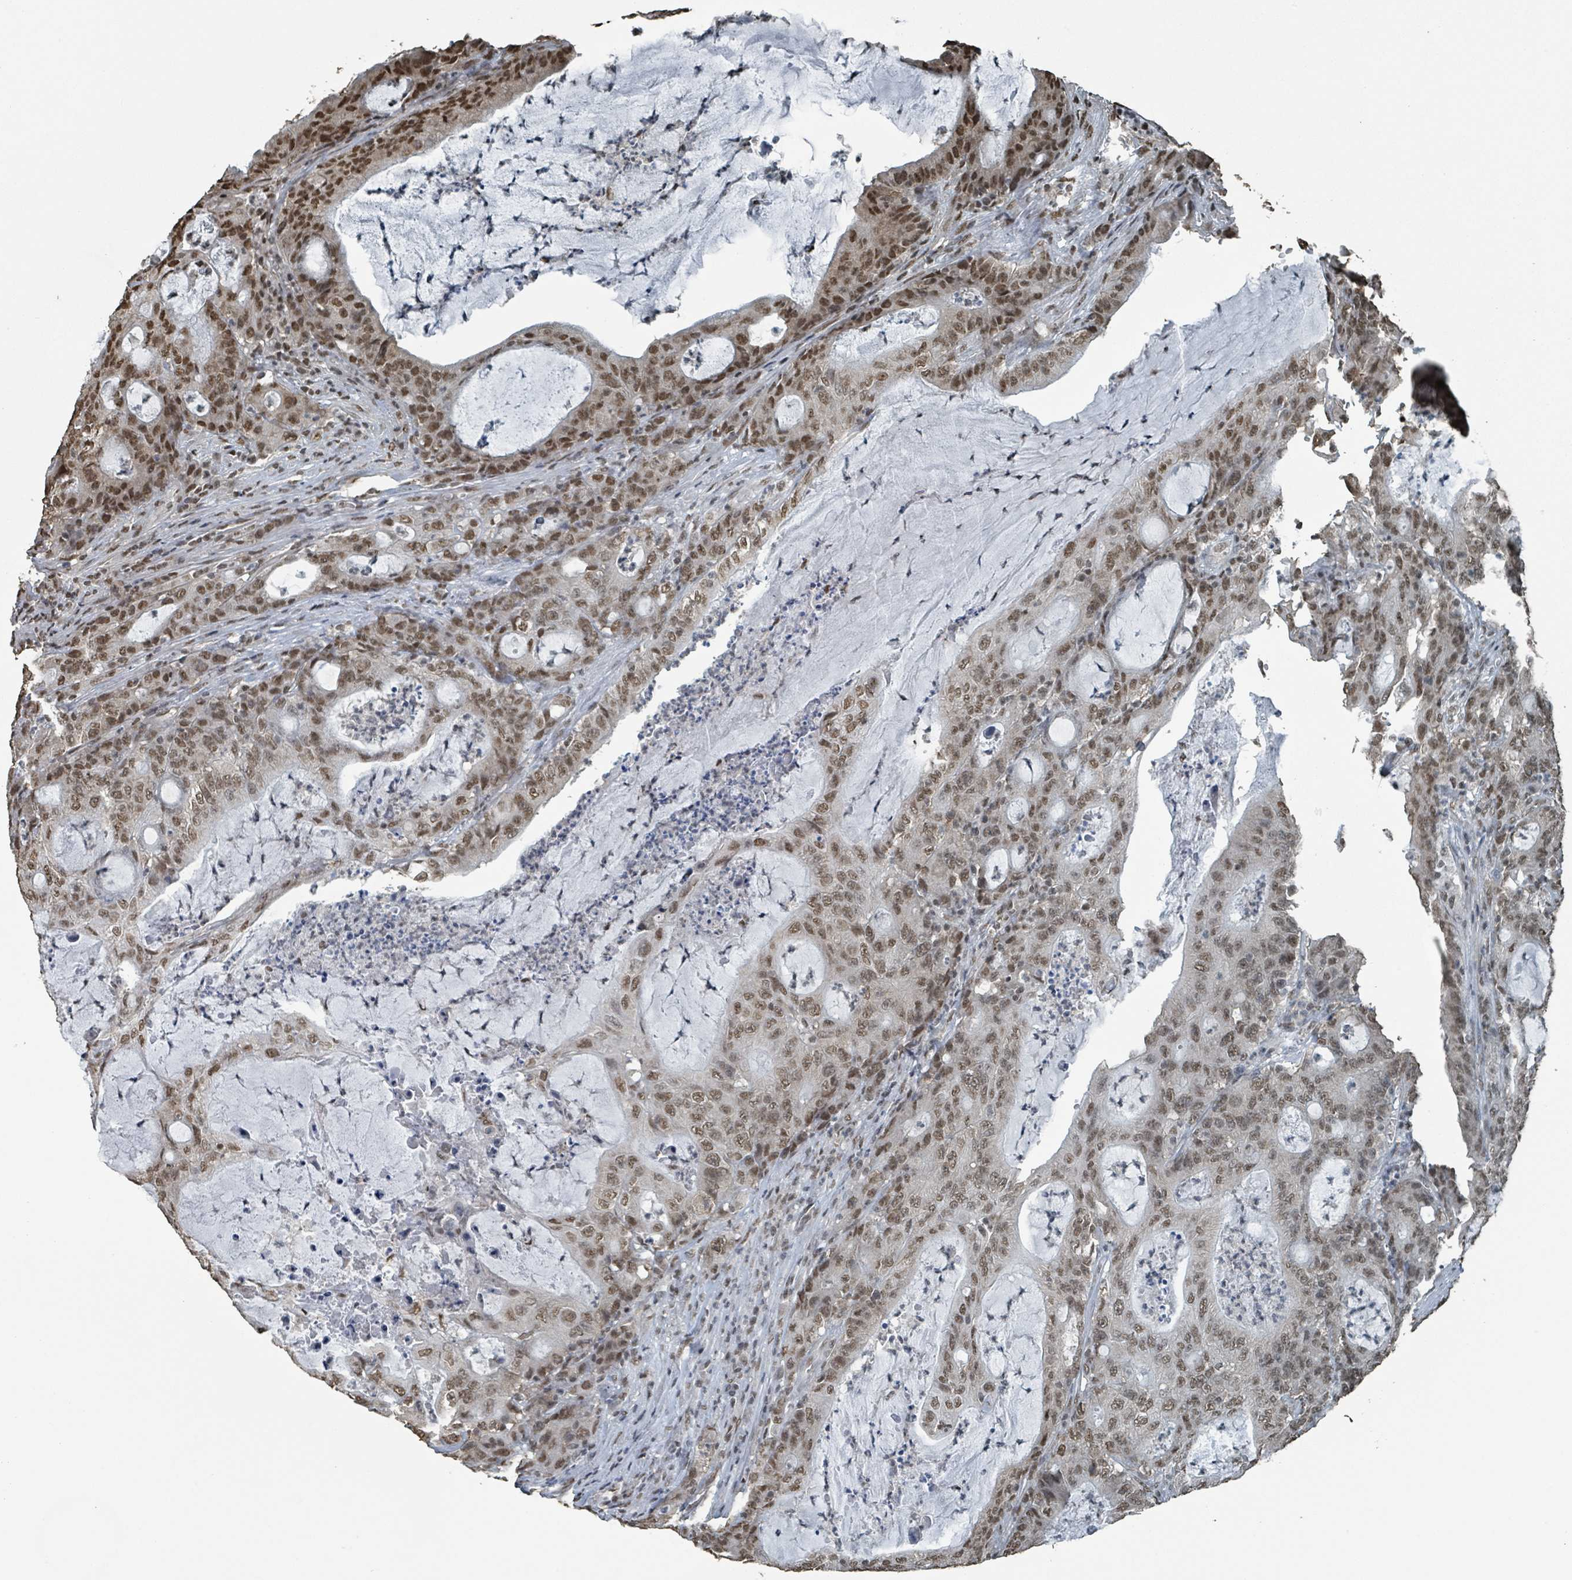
{"staining": {"intensity": "moderate", "quantity": ">75%", "location": "nuclear"}, "tissue": "colorectal cancer", "cell_type": "Tumor cells", "image_type": "cancer", "snomed": [{"axis": "morphology", "description": "Adenocarcinoma, NOS"}, {"axis": "topography", "description": "Colon"}], "caption": "Human colorectal cancer (adenocarcinoma) stained with a brown dye exhibits moderate nuclear positive staining in about >75% of tumor cells.", "gene": "PHIP", "patient": {"sex": "male", "age": 83}}